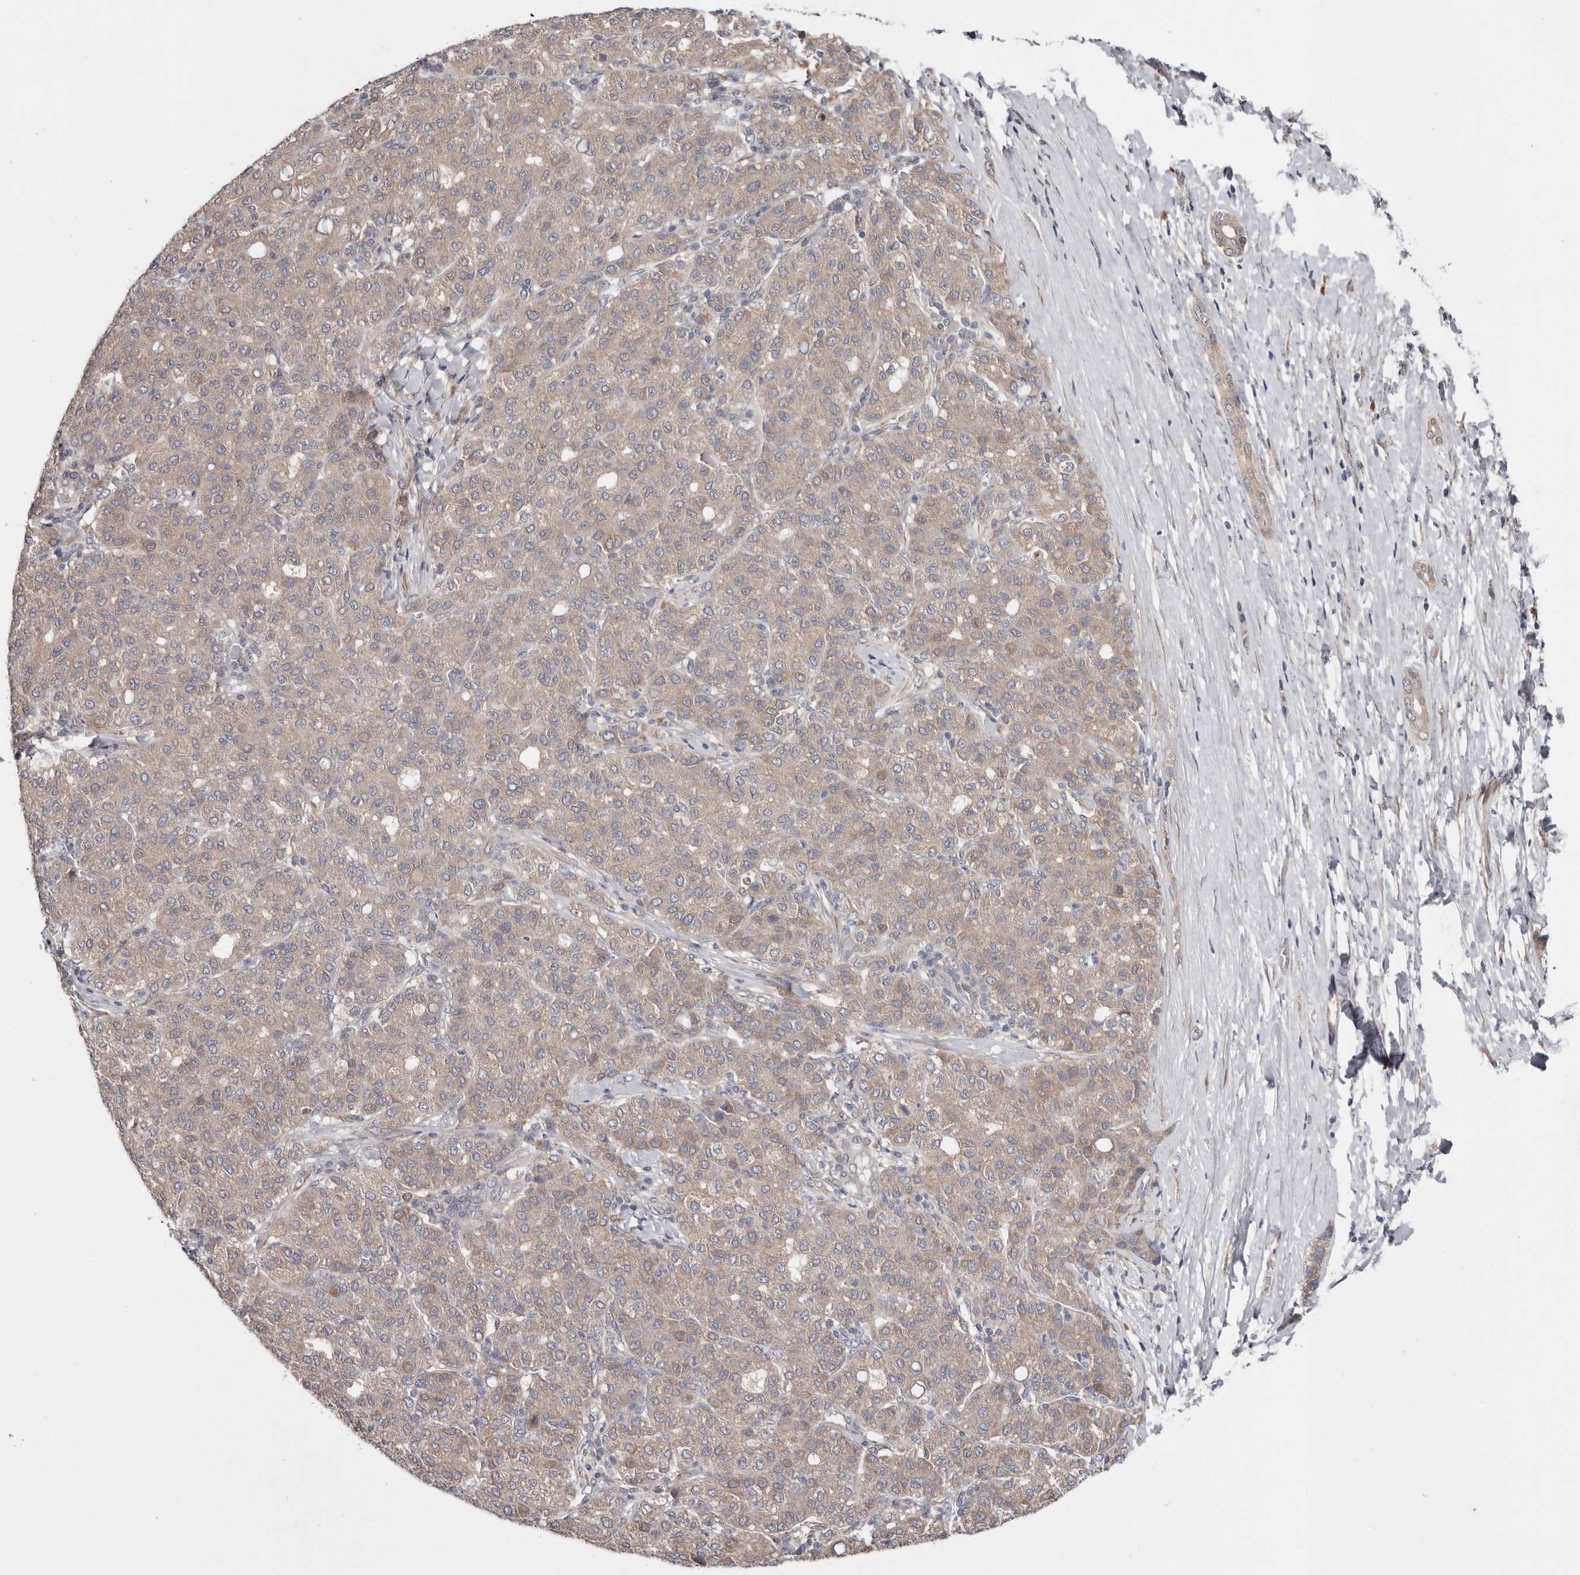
{"staining": {"intensity": "weak", "quantity": ">75%", "location": "cytoplasmic/membranous"}, "tissue": "liver cancer", "cell_type": "Tumor cells", "image_type": "cancer", "snomed": [{"axis": "morphology", "description": "Carcinoma, Hepatocellular, NOS"}, {"axis": "topography", "description": "Liver"}], "caption": "About >75% of tumor cells in human liver cancer (hepatocellular carcinoma) show weak cytoplasmic/membranous protein positivity as visualized by brown immunohistochemical staining.", "gene": "CHML", "patient": {"sex": "male", "age": 65}}